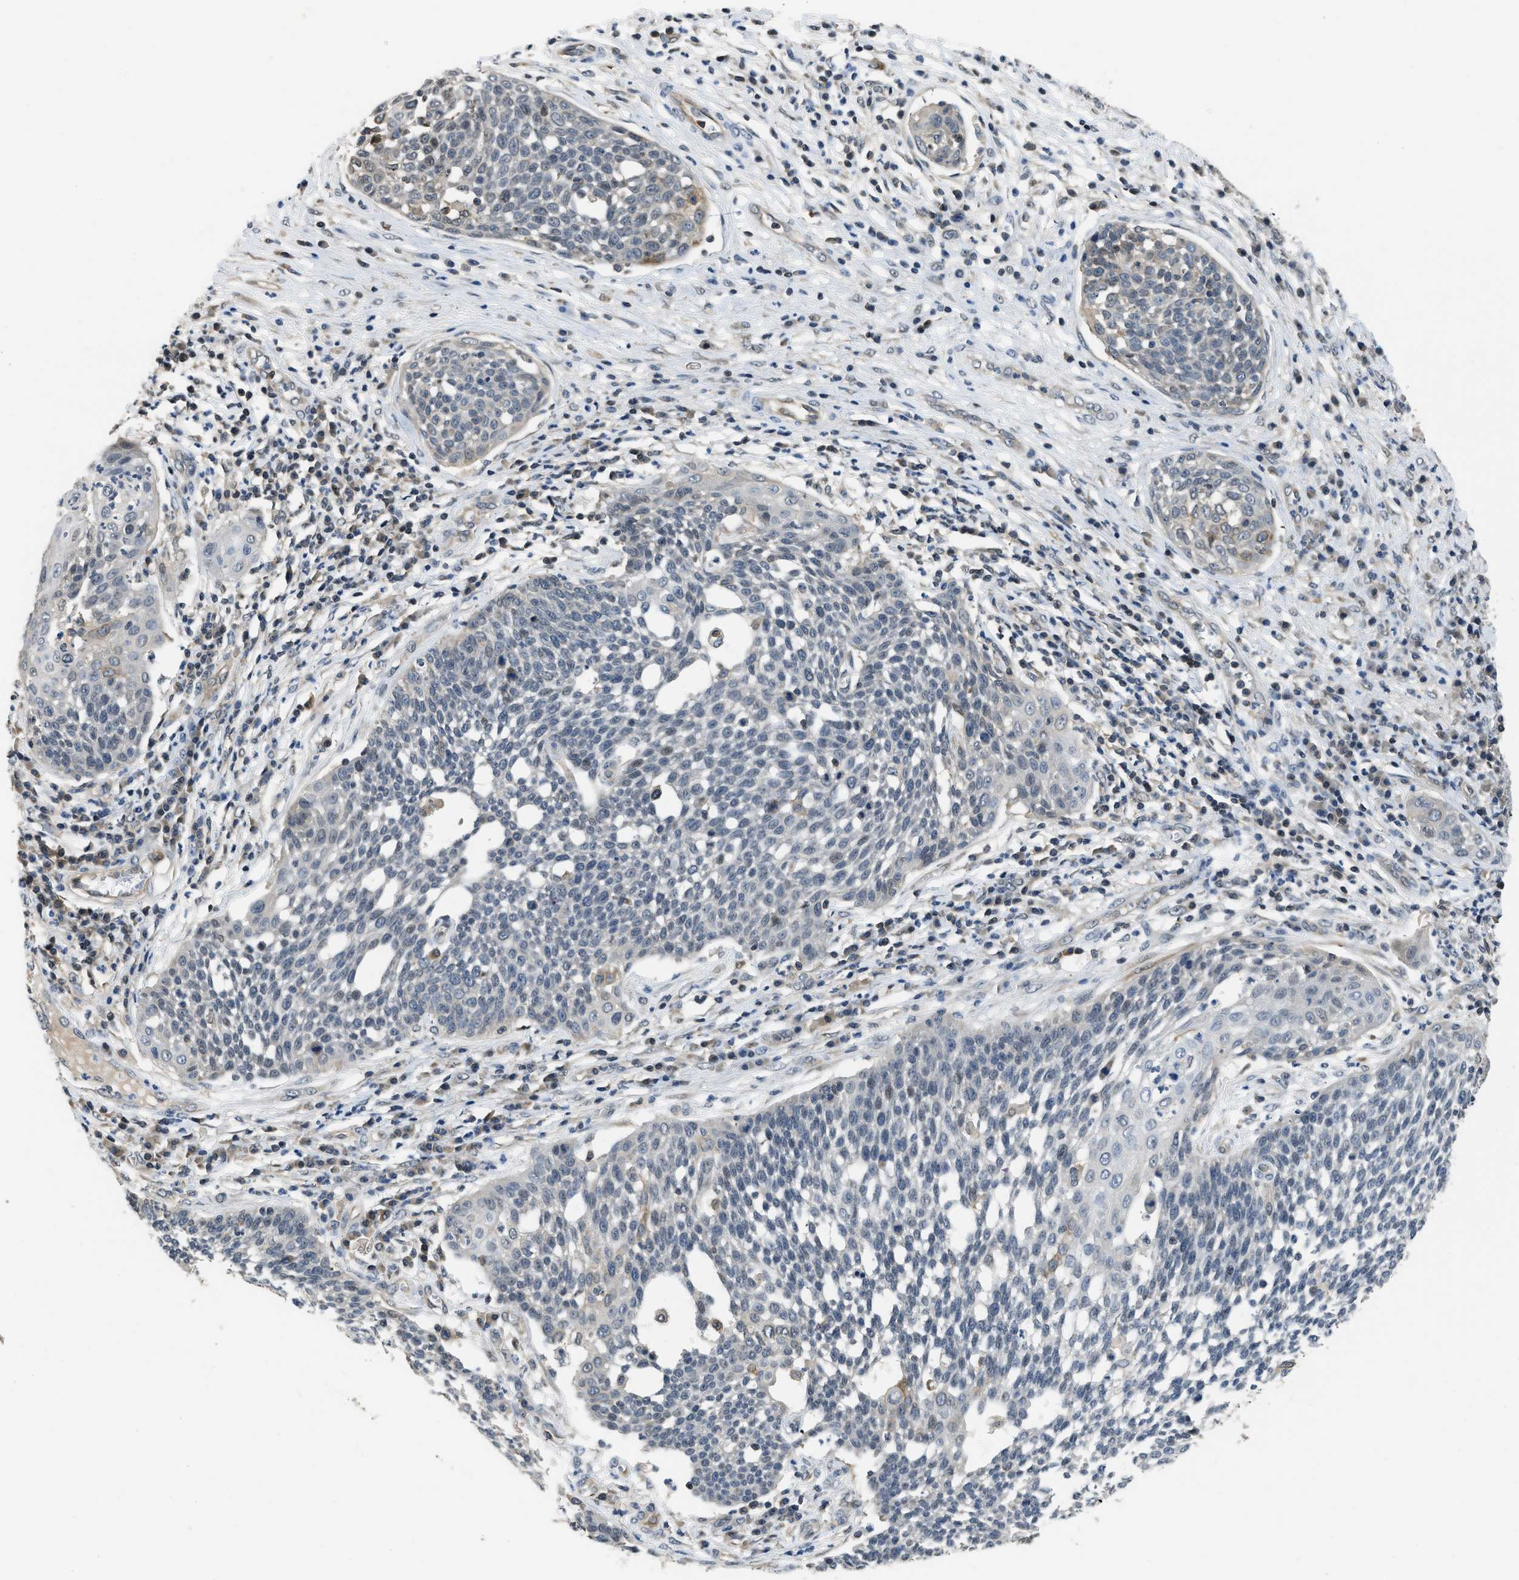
{"staining": {"intensity": "negative", "quantity": "none", "location": "none"}, "tissue": "cervical cancer", "cell_type": "Tumor cells", "image_type": "cancer", "snomed": [{"axis": "morphology", "description": "Squamous cell carcinoma, NOS"}, {"axis": "topography", "description": "Cervix"}], "caption": "An image of cervical cancer stained for a protein exhibits no brown staining in tumor cells.", "gene": "TES", "patient": {"sex": "female", "age": 34}}